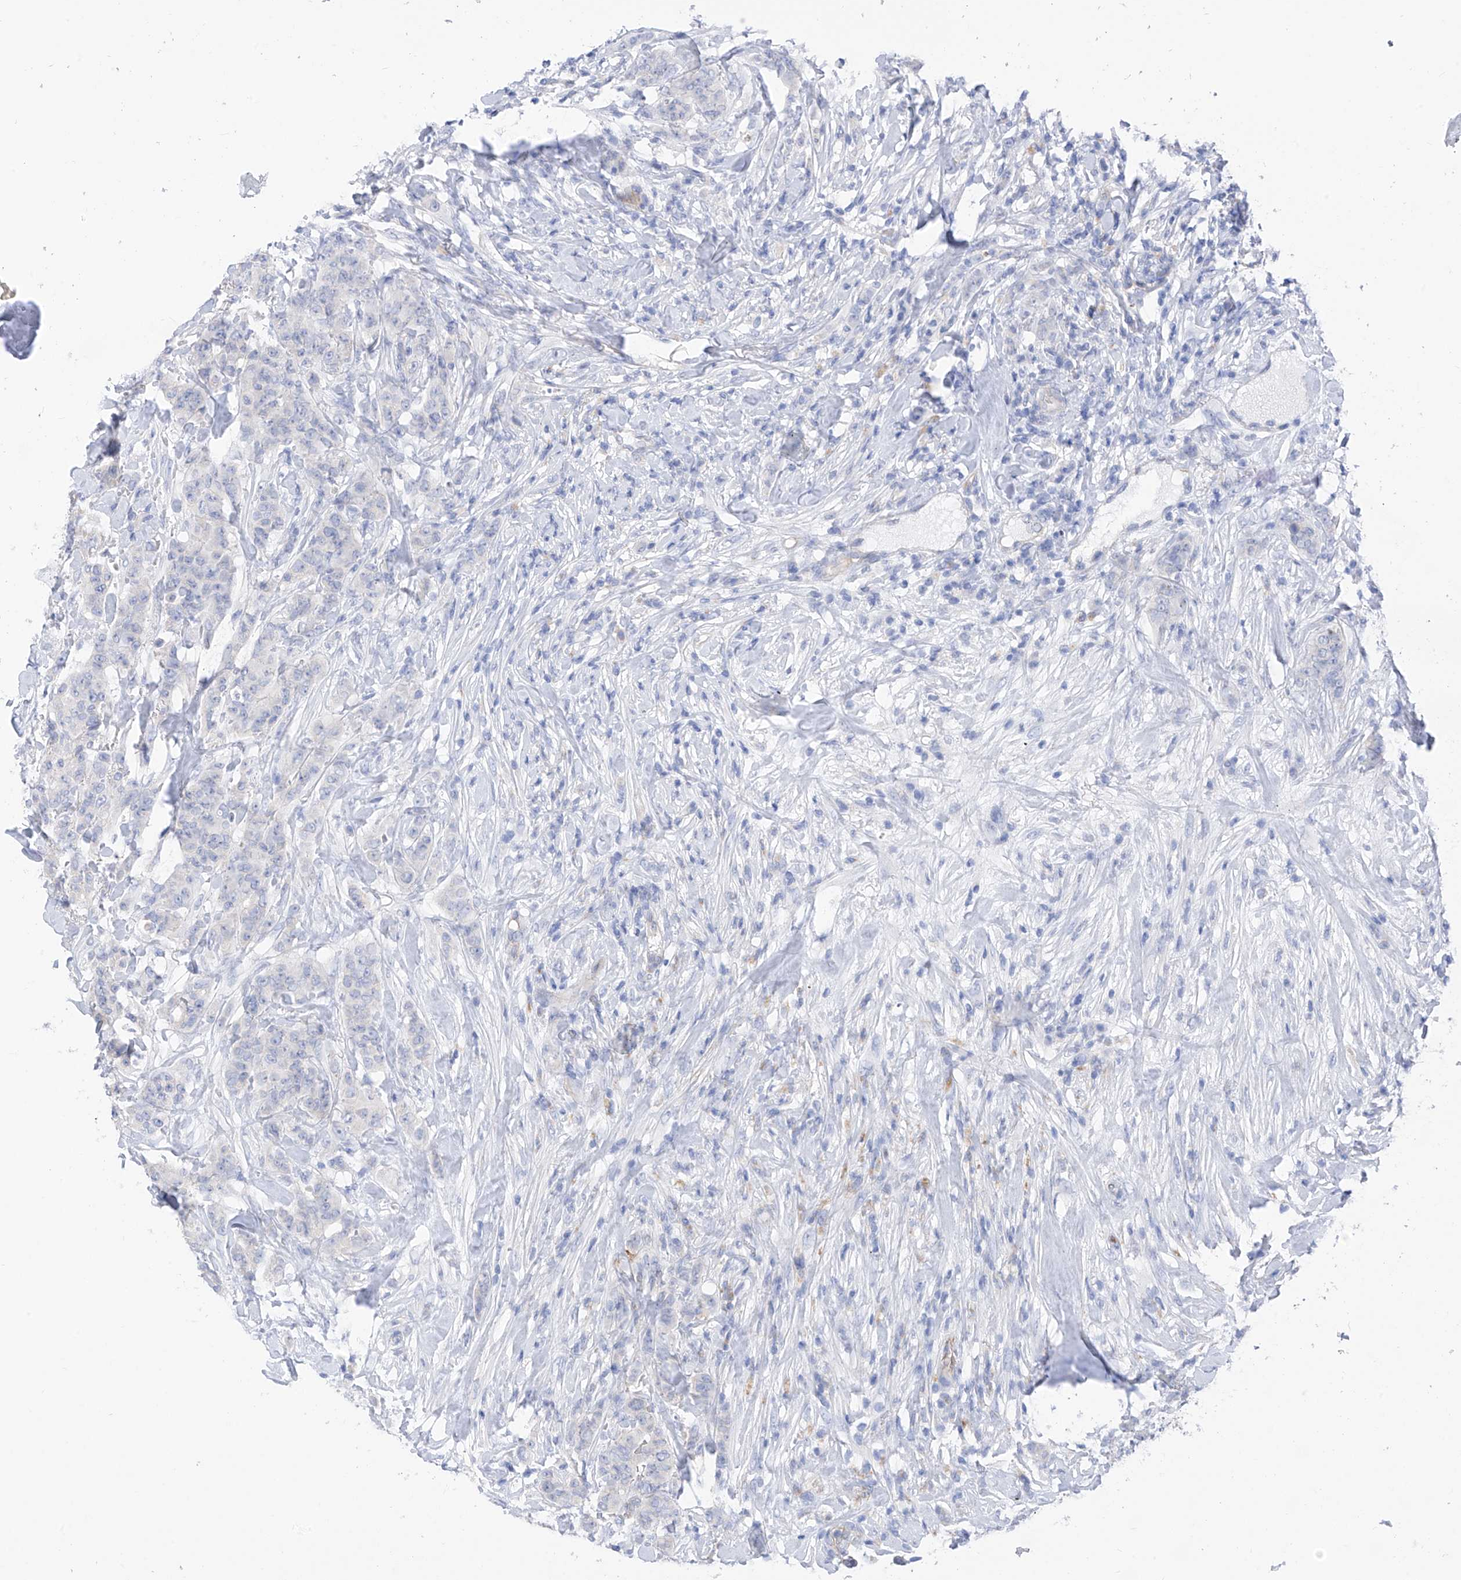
{"staining": {"intensity": "negative", "quantity": "none", "location": "none"}, "tissue": "breast cancer", "cell_type": "Tumor cells", "image_type": "cancer", "snomed": [{"axis": "morphology", "description": "Duct carcinoma"}, {"axis": "topography", "description": "Breast"}], "caption": "IHC micrograph of human intraductal carcinoma (breast) stained for a protein (brown), which exhibits no expression in tumor cells.", "gene": "ITGA9", "patient": {"sex": "female", "age": 40}}